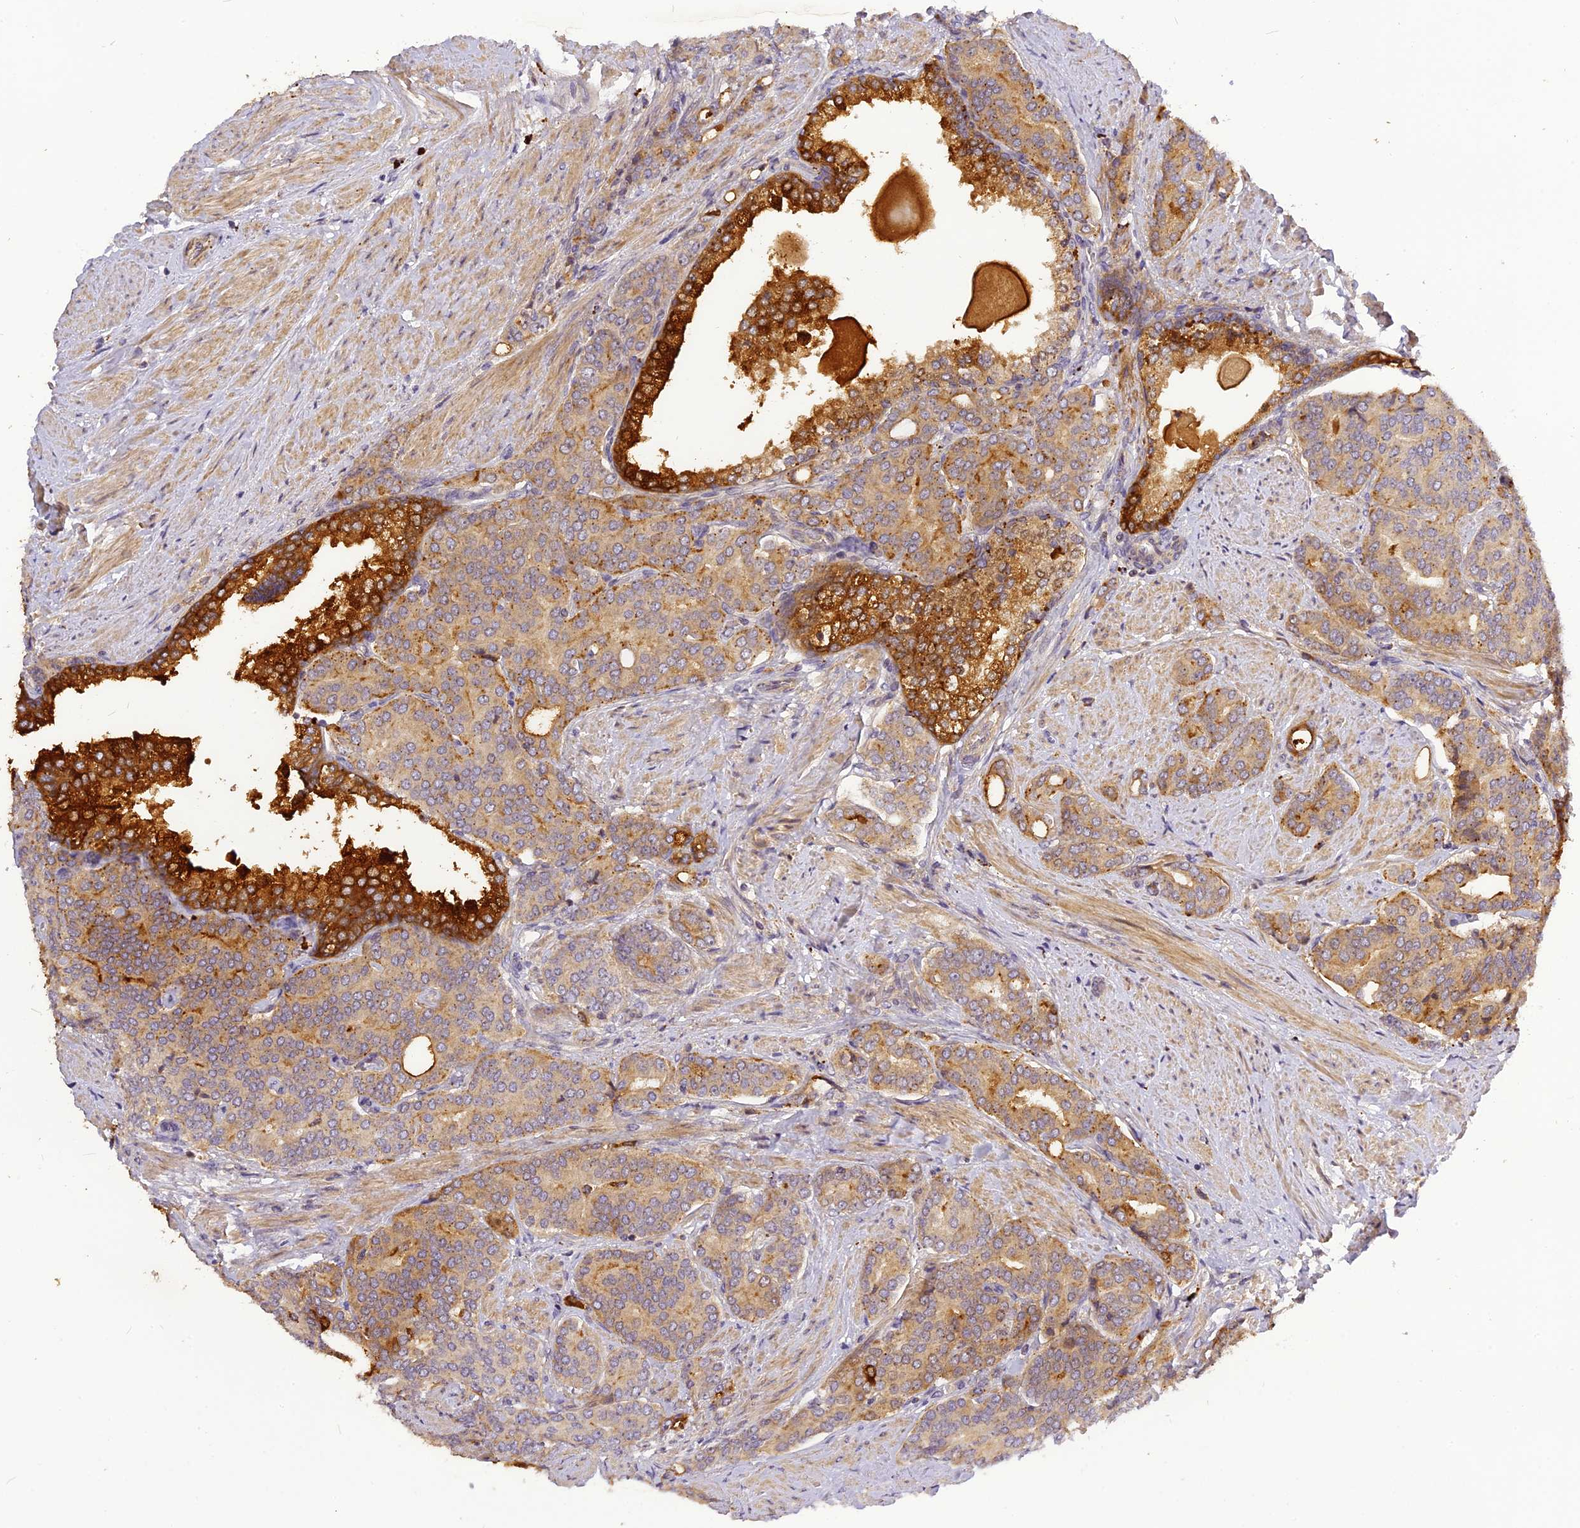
{"staining": {"intensity": "strong", "quantity": "25%-75%", "location": "cytoplasmic/membranous"}, "tissue": "prostate cancer", "cell_type": "Tumor cells", "image_type": "cancer", "snomed": [{"axis": "morphology", "description": "Adenocarcinoma, High grade"}, {"axis": "topography", "description": "Prostate"}], "caption": "Tumor cells demonstrate high levels of strong cytoplasmic/membranous positivity in about 25%-75% of cells in human prostate high-grade adenocarcinoma.", "gene": "FNIP2", "patient": {"sex": "male", "age": 67}}